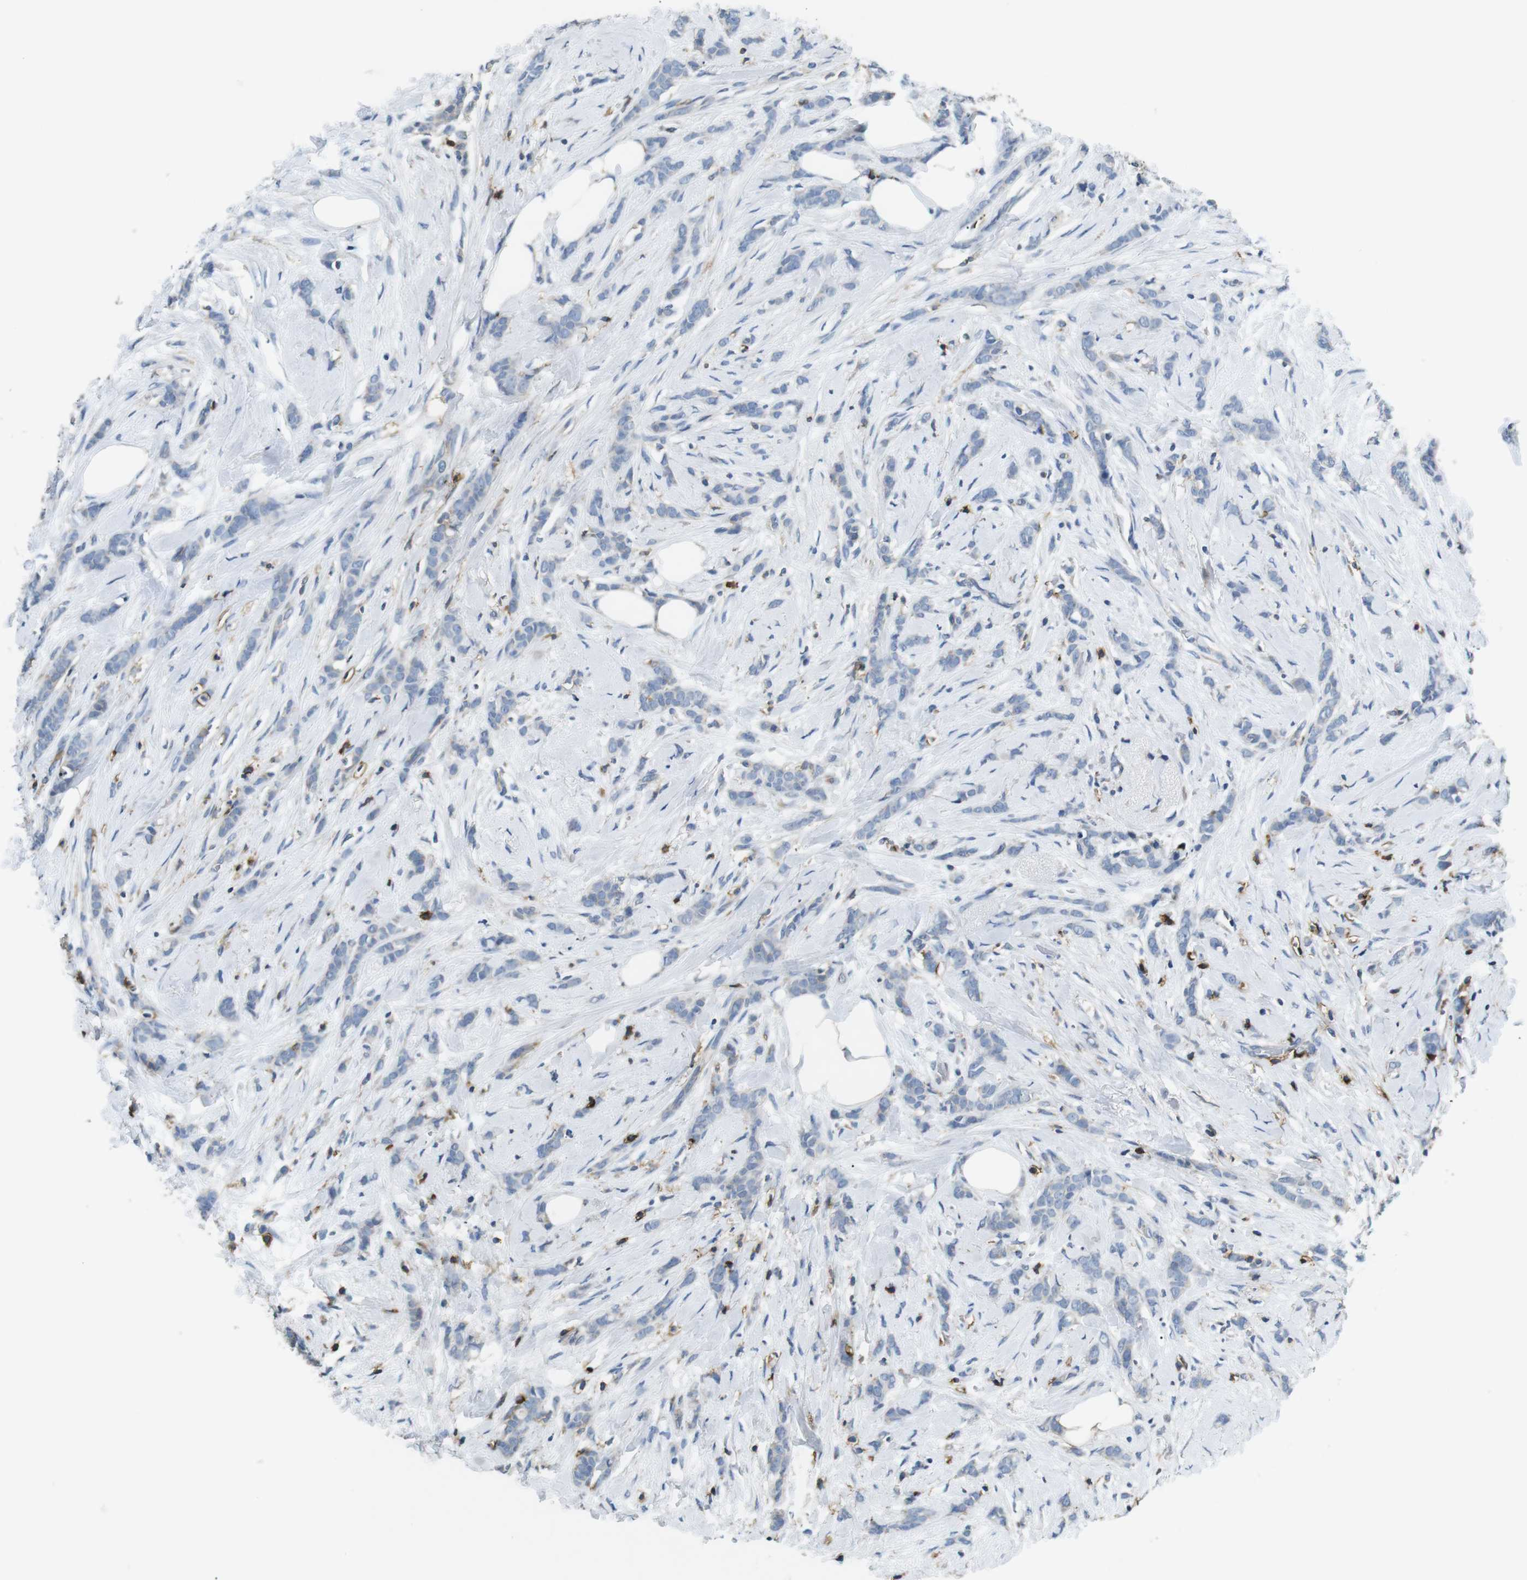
{"staining": {"intensity": "negative", "quantity": "none", "location": "none"}, "tissue": "breast cancer", "cell_type": "Tumor cells", "image_type": "cancer", "snomed": [{"axis": "morphology", "description": "Lobular carcinoma, in situ"}, {"axis": "morphology", "description": "Lobular carcinoma"}, {"axis": "topography", "description": "Breast"}], "caption": "High power microscopy histopathology image of an immunohistochemistry micrograph of breast cancer (lobular carcinoma in situ), revealing no significant positivity in tumor cells. The staining was performed using DAB to visualize the protein expression in brown, while the nuclei were stained in blue with hematoxylin (Magnification: 20x).", "gene": "CD6", "patient": {"sex": "female", "age": 41}}